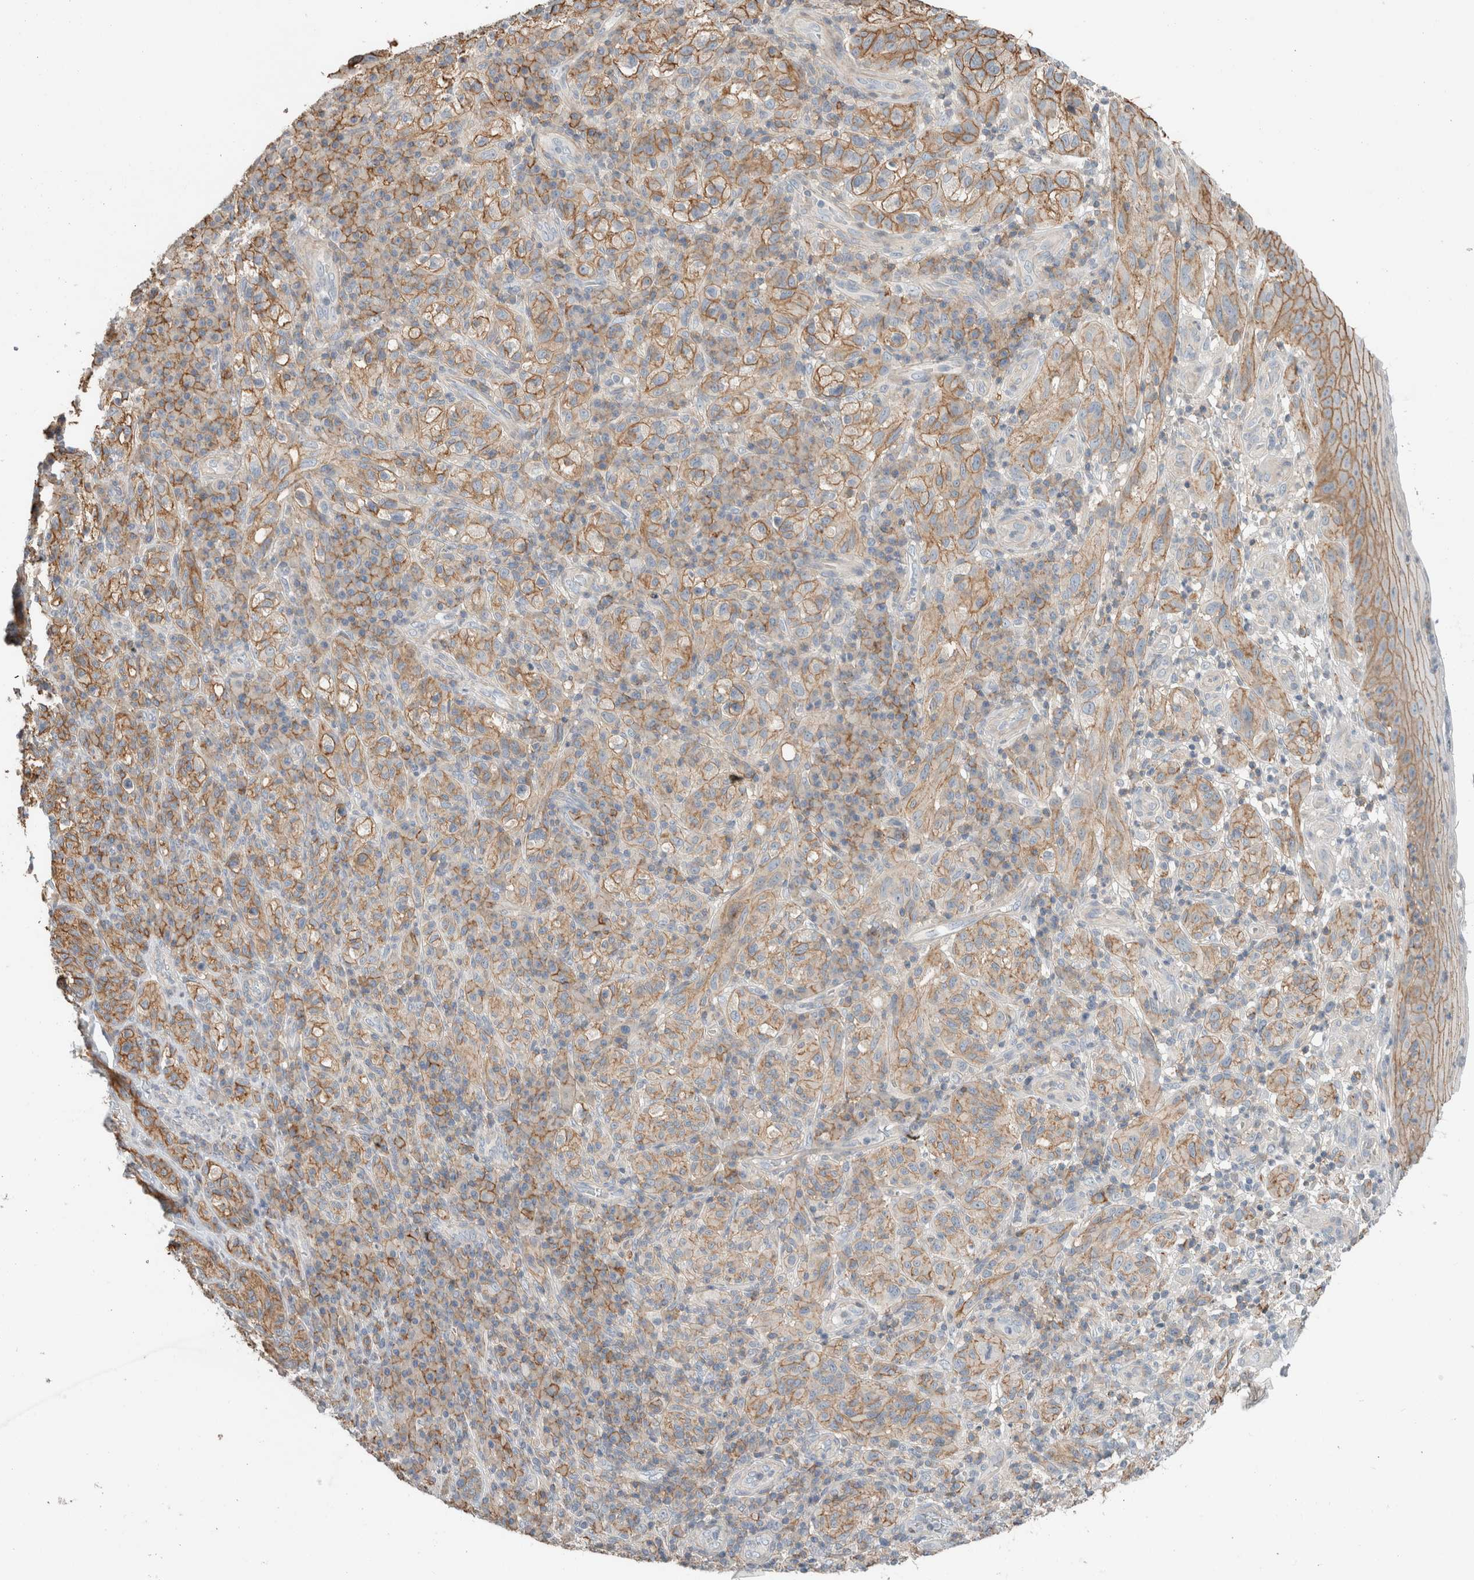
{"staining": {"intensity": "moderate", "quantity": ">75%", "location": "cytoplasmic/membranous"}, "tissue": "melanoma", "cell_type": "Tumor cells", "image_type": "cancer", "snomed": [{"axis": "morphology", "description": "Malignant melanoma, NOS"}, {"axis": "topography", "description": "Skin"}], "caption": "Immunohistochemistry micrograph of melanoma stained for a protein (brown), which demonstrates medium levels of moderate cytoplasmic/membranous staining in about >75% of tumor cells.", "gene": "ERCC6L2", "patient": {"sex": "female", "age": 73}}